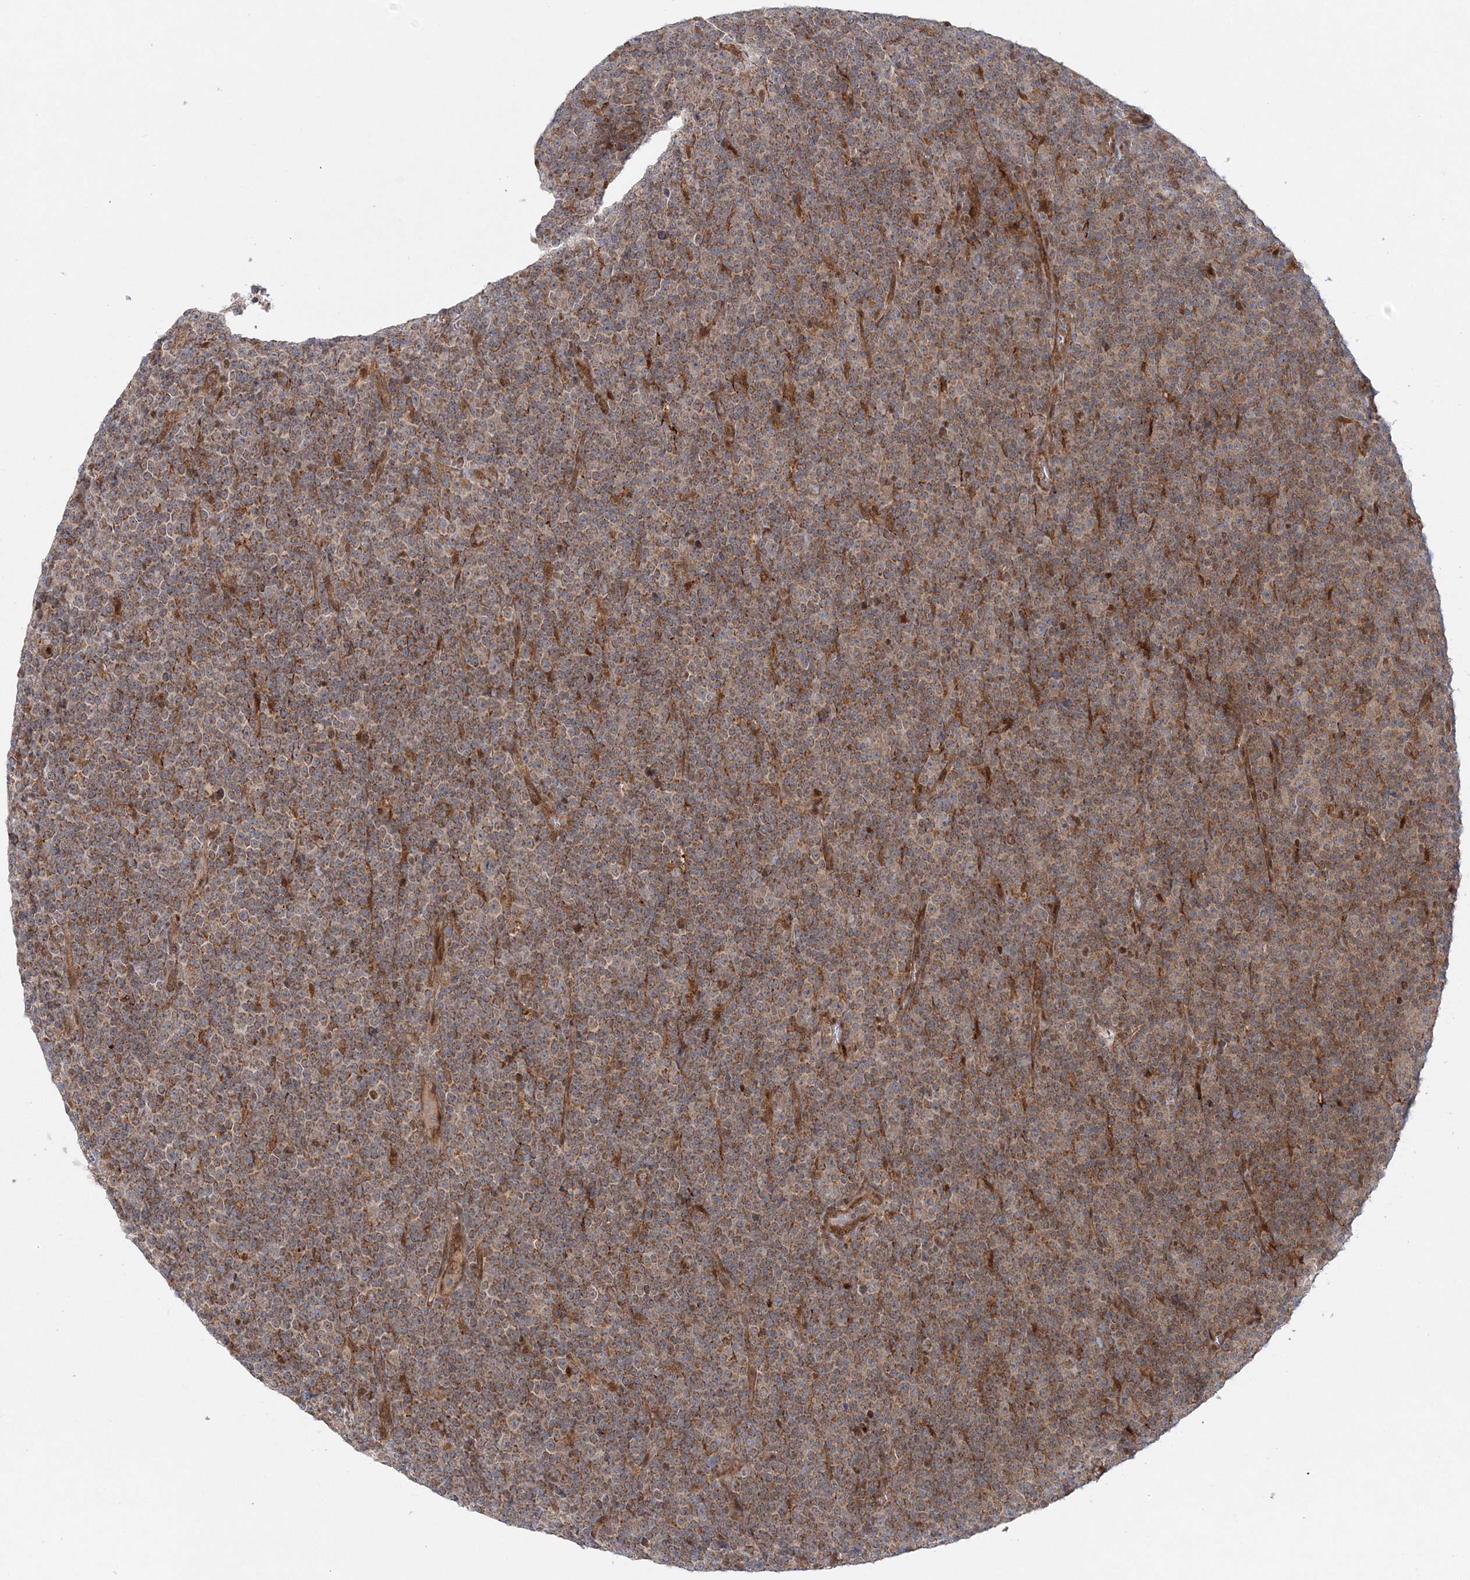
{"staining": {"intensity": "weak", "quantity": "25%-75%", "location": "cytoplasmic/membranous"}, "tissue": "lymphoma", "cell_type": "Tumor cells", "image_type": "cancer", "snomed": [{"axis": "morphology", "description": "Malignant lymphoma, non-Hodgkin's type, Low grade"}, {"axis": "topography", "description": "Lymph node"}], "caption": "Malignant lymphoma, non-Hodgkin's type (low-grade) stained for a protein exhibits weak cytoplasmic/membranous positivity in tumor cells. The staining is performed using DAB brown chromogen to label protein expression. The nuclei are counter-stained blue using hematoxylin.", "gene": "RAB11FIP2", "patient": {"sex": "female", "age": 67}}